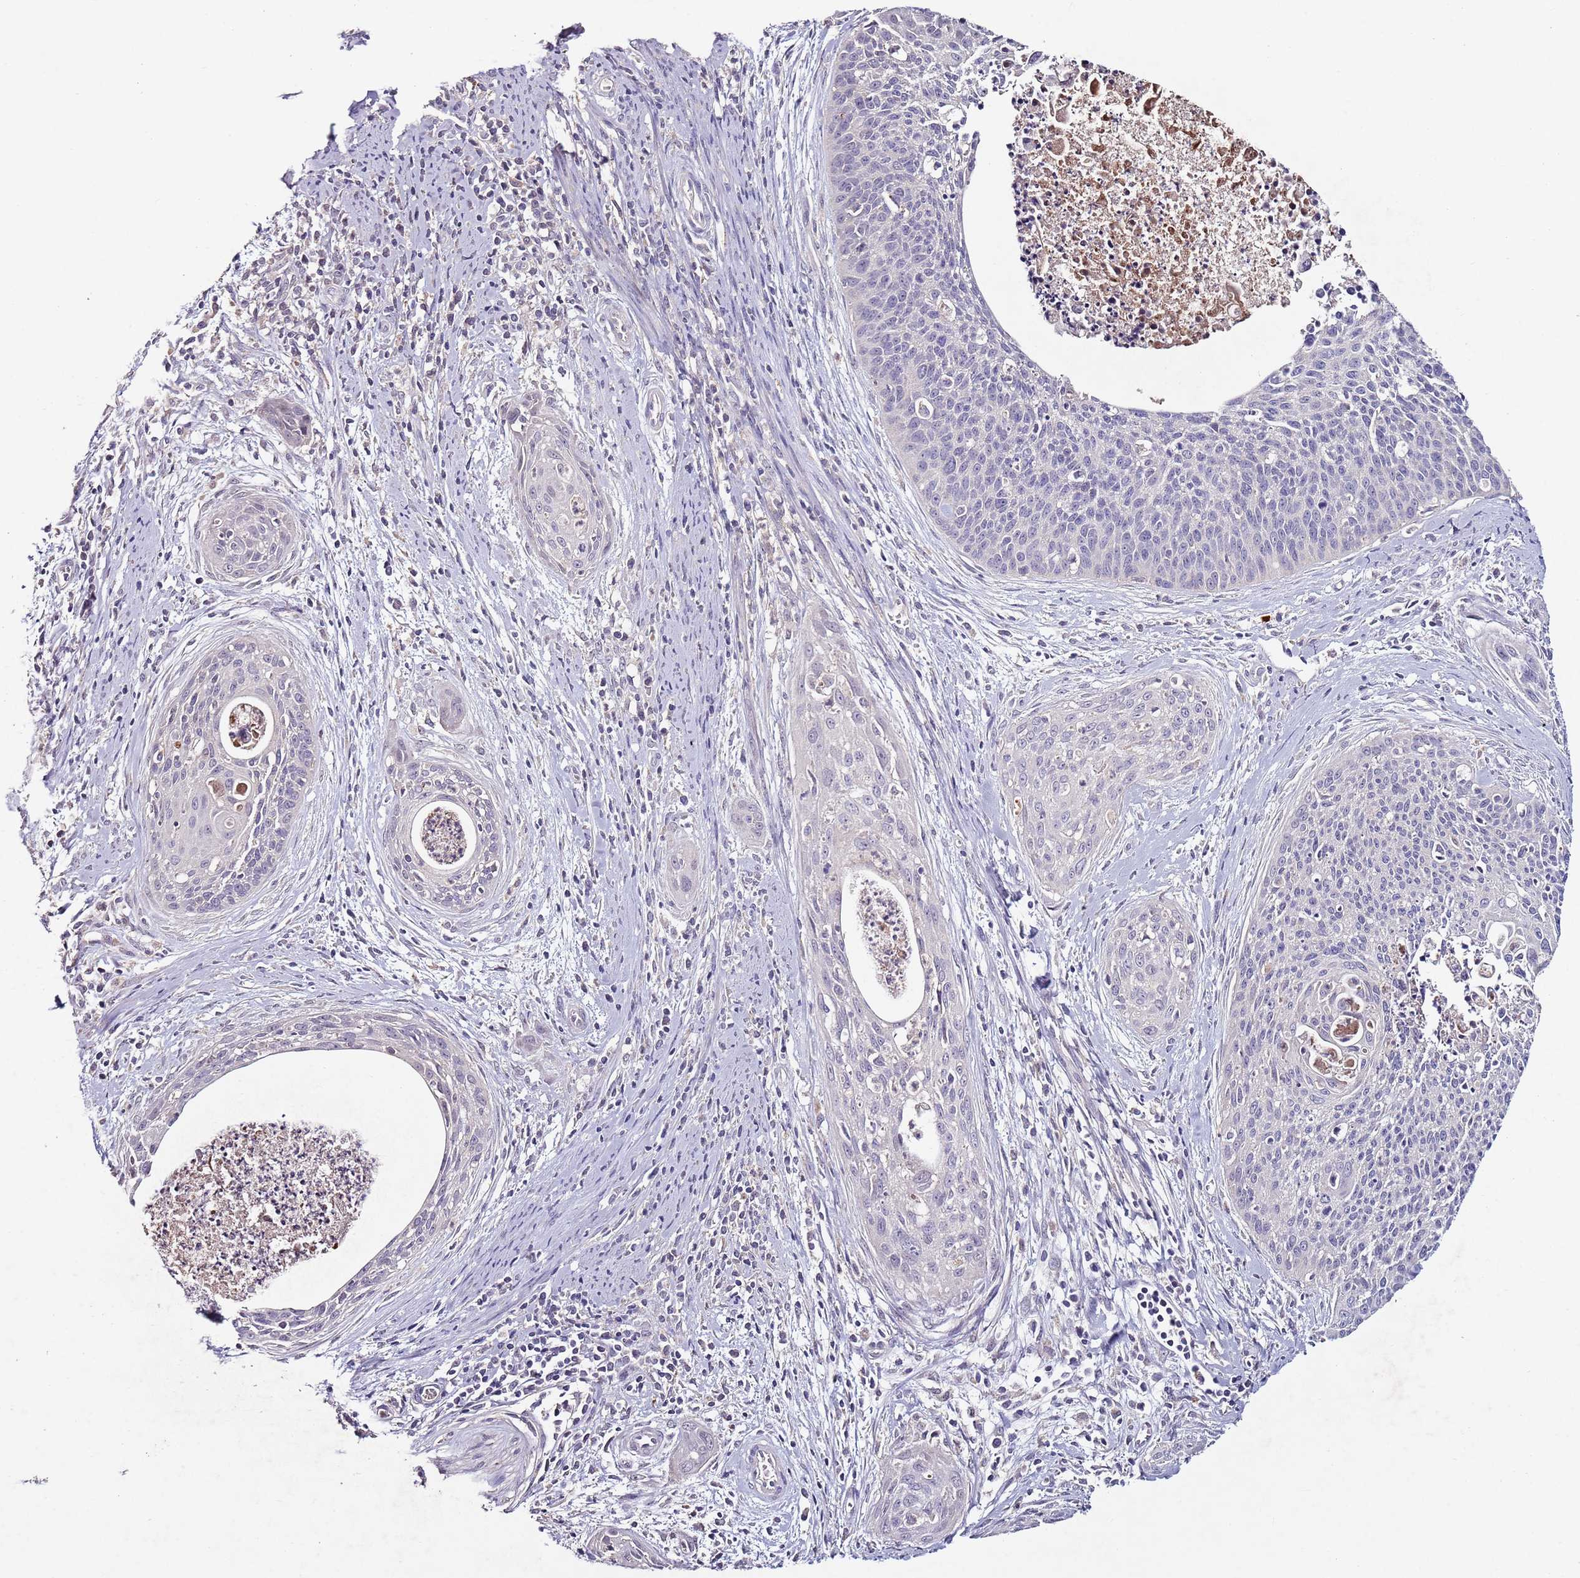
{"staining": {"intensity": "negative", "quantity": "none", "location": "none"}, "tissue": "cervical cancer", "cell_type": "Tumor cells", "image_type": "cancer", "snomed": [{"axis": "morphology", "description": "Squamous cell carcinoma, NOS"}, {"axis": "topography", "description": "Cervix"}], "caption": "High power microscopy image of an immunohistochemistry (IHC) micrograph of cervical squamous cell carcinoma, revealing no significant positivity in tumor cells.", "gene": "NRDE2", "patient": {"sex": "female", "age": 55}}